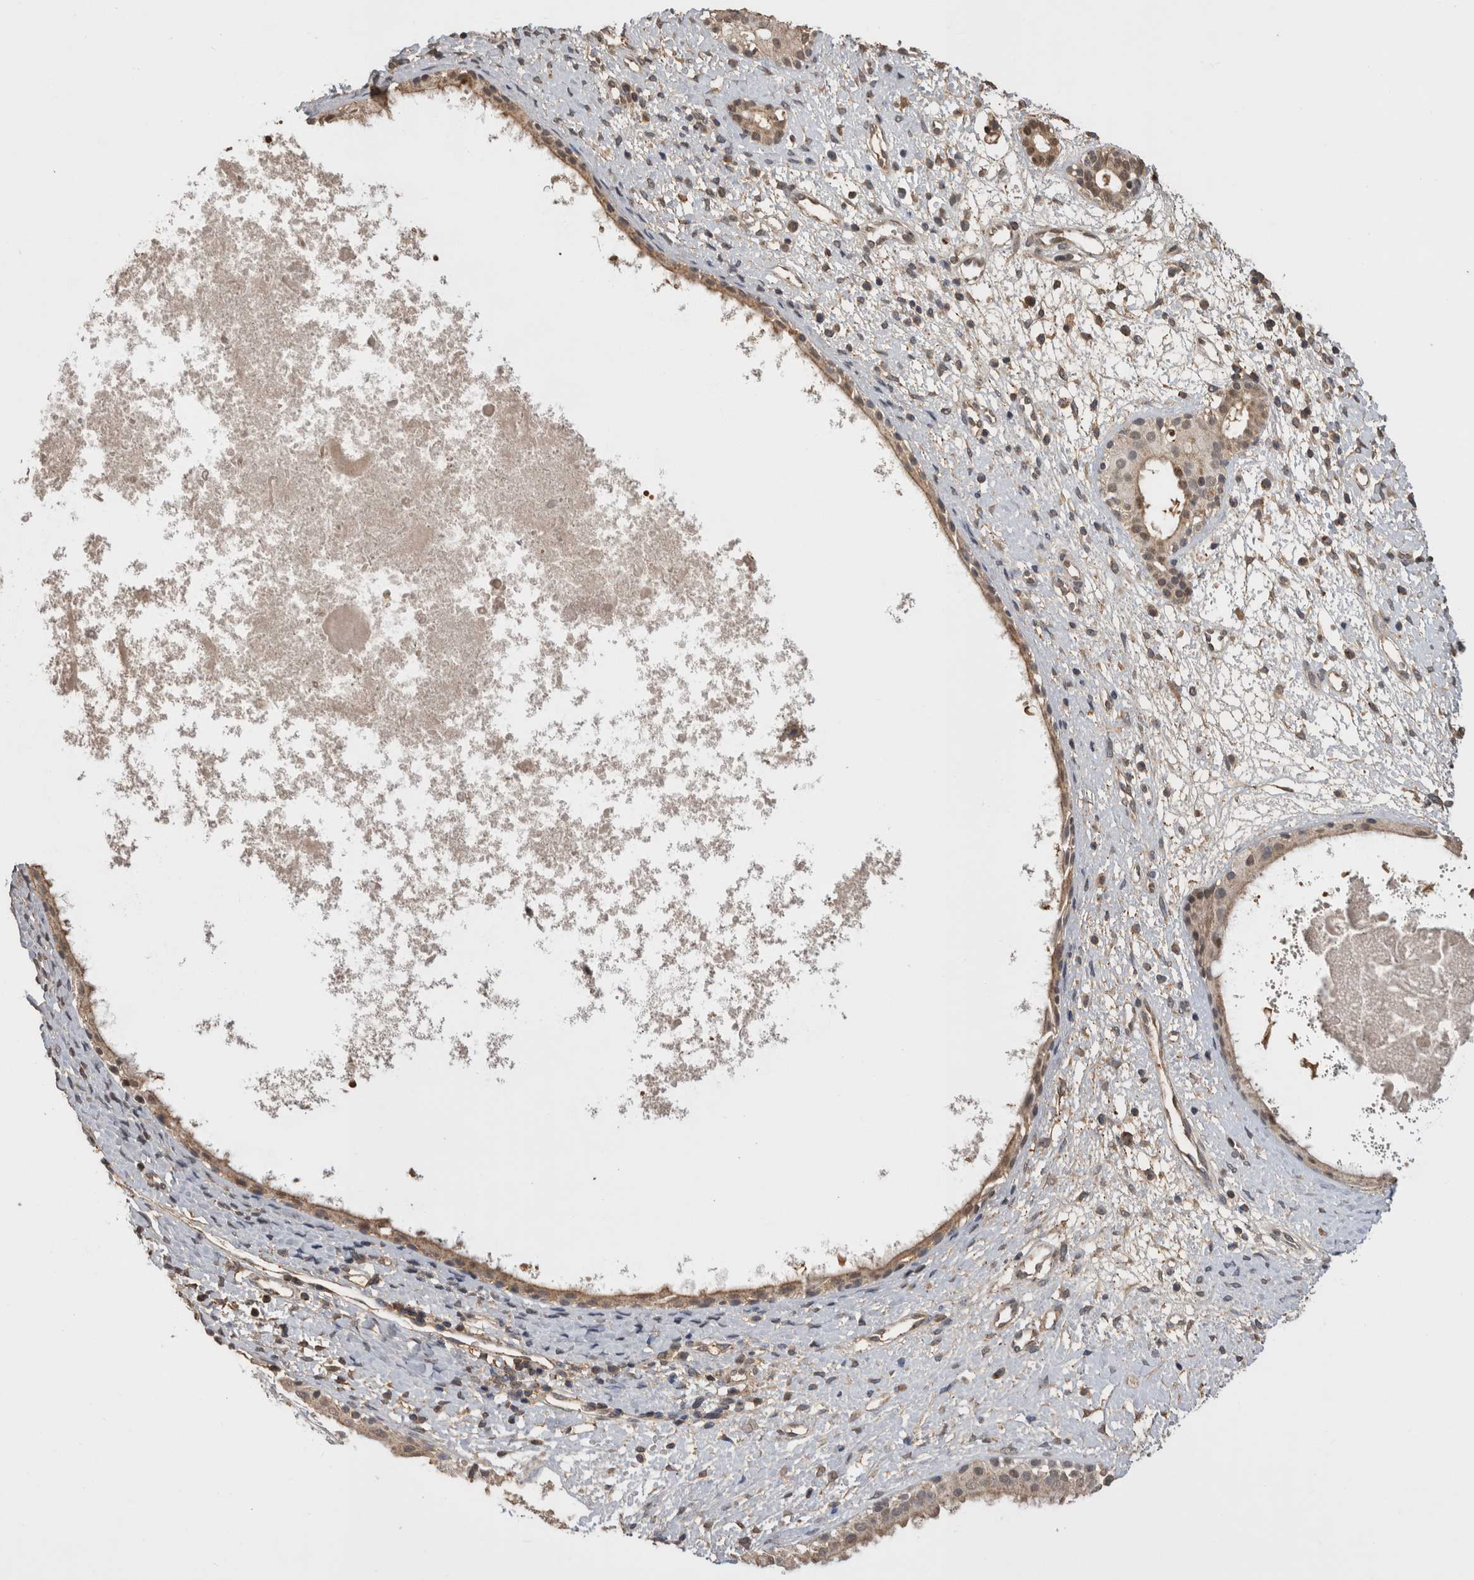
{"staining": {"intensity": "weak", "quantity": ">75%", "location": "cytoplasmic/membranous"}, "tissue": "nasopharynx", "cell_type": "Respiratory epithelial cells", "image_type": "normal", "snomed": [{"axis": "morphology", "description": "Normal tissue, NOS"}, {"axis": "topography", "description": "Nasopharynx"}], "caption": "Immunohistochemical staining of unremarkable human nasopharynx shows weak cytoplasmic/membranous protein expression in approximately >75% of respiratory epithelial cells. Ihc stains the protein of interest in brown and the nuclei are stained blue.", "gene": "PREP", "patient": {"sex": "male", "age": 22}}